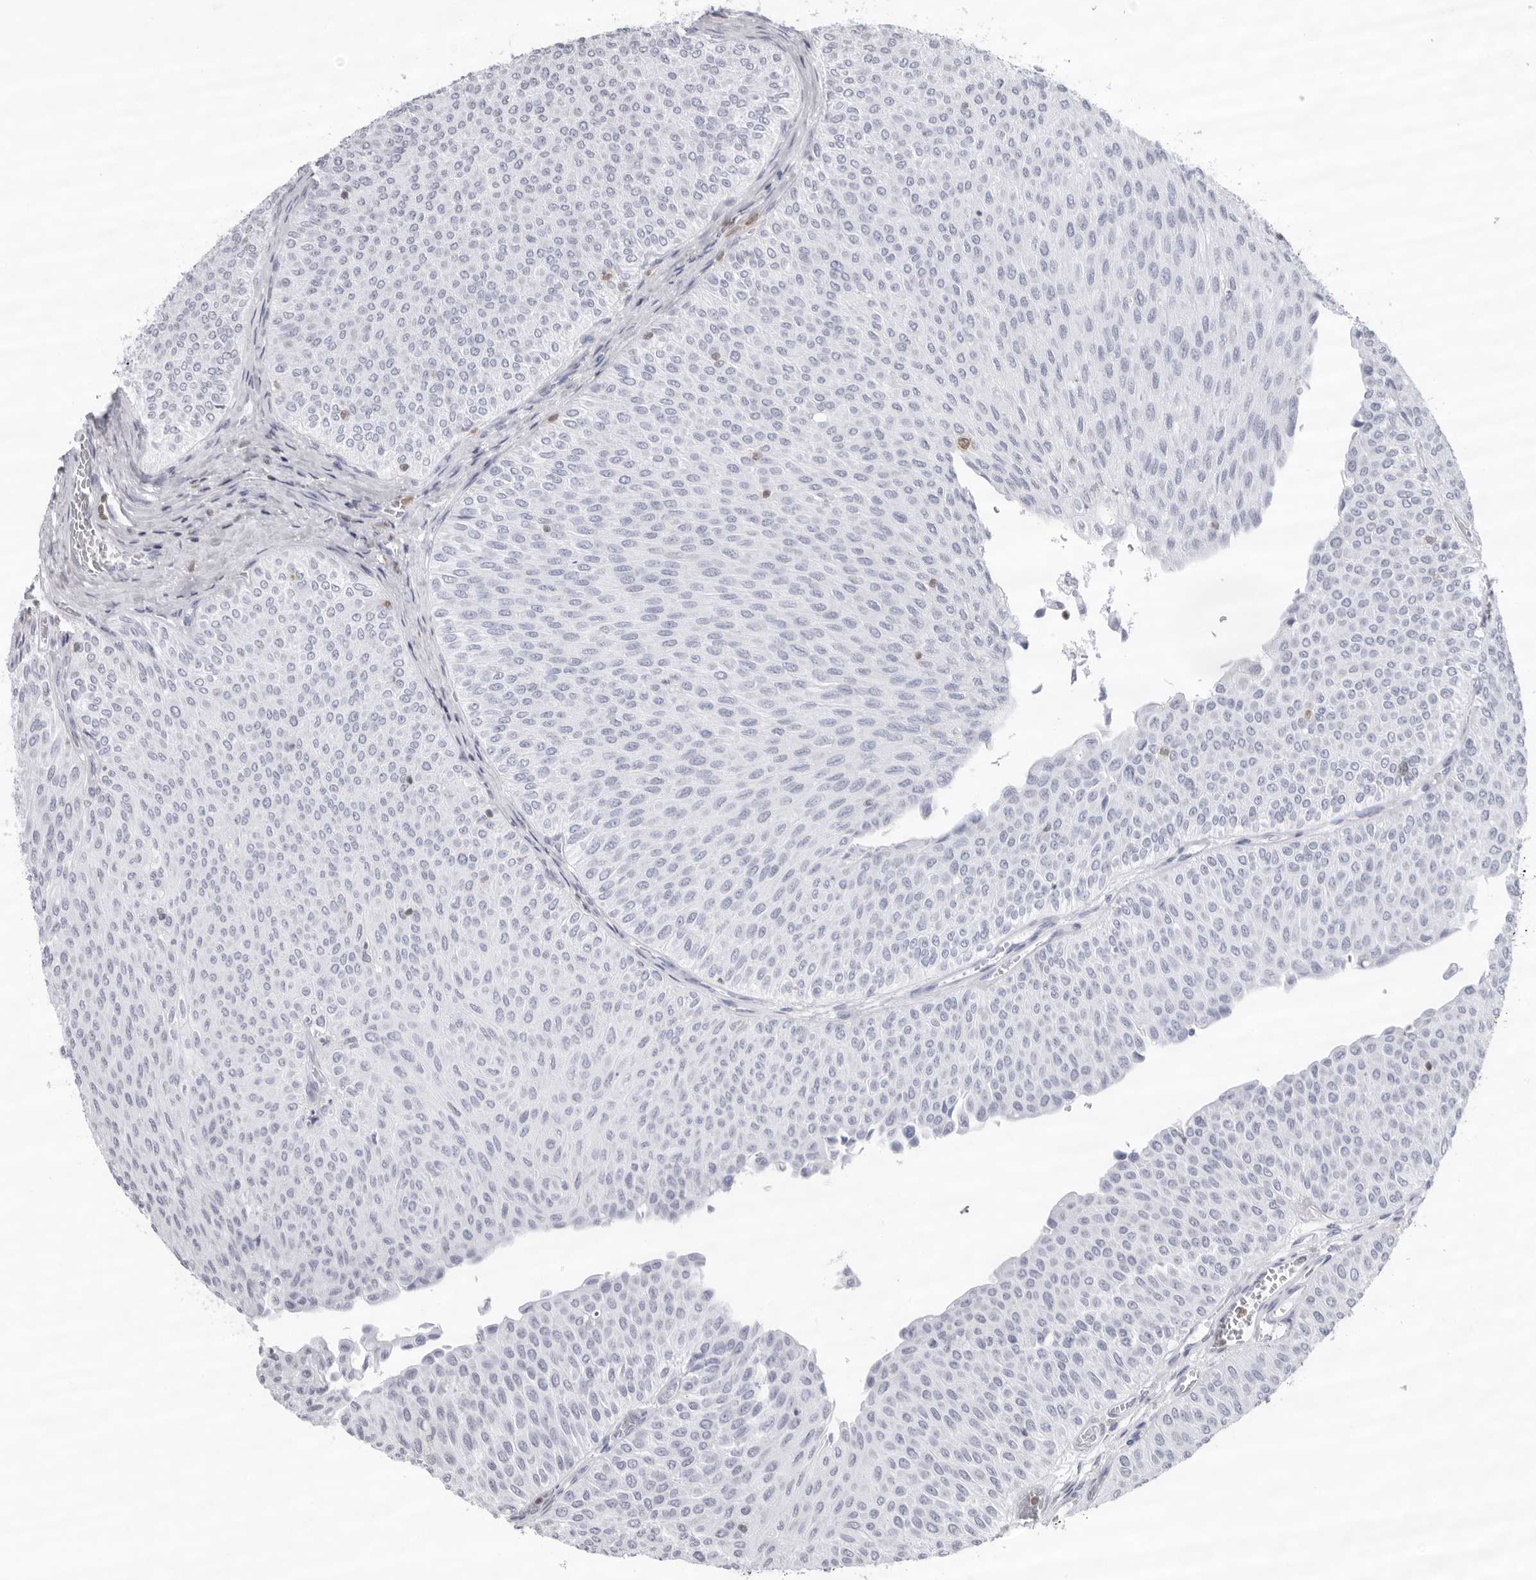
{"staining": {"intensity": "negative", "quantity": "none", "location": "none"}, "tissue": "urothelial cancer", "cell_type": "Tumor cells", "image_type": "cancer", "snomed": [{"axis": "morphology", "description": "Urothelial carcinoma, Low grade"}, {"axis": "topography", "description": "Urinary bladder"}], "caption": "IHC micrograph of neoplastic tissue: urothelial cancer stained with DAB (3,3'-diaminobenzidine) demonstrates no significant protein staining in tumor cells.", "gene": "FMNL1", "patient": {"sex": "male", "age": 78}}